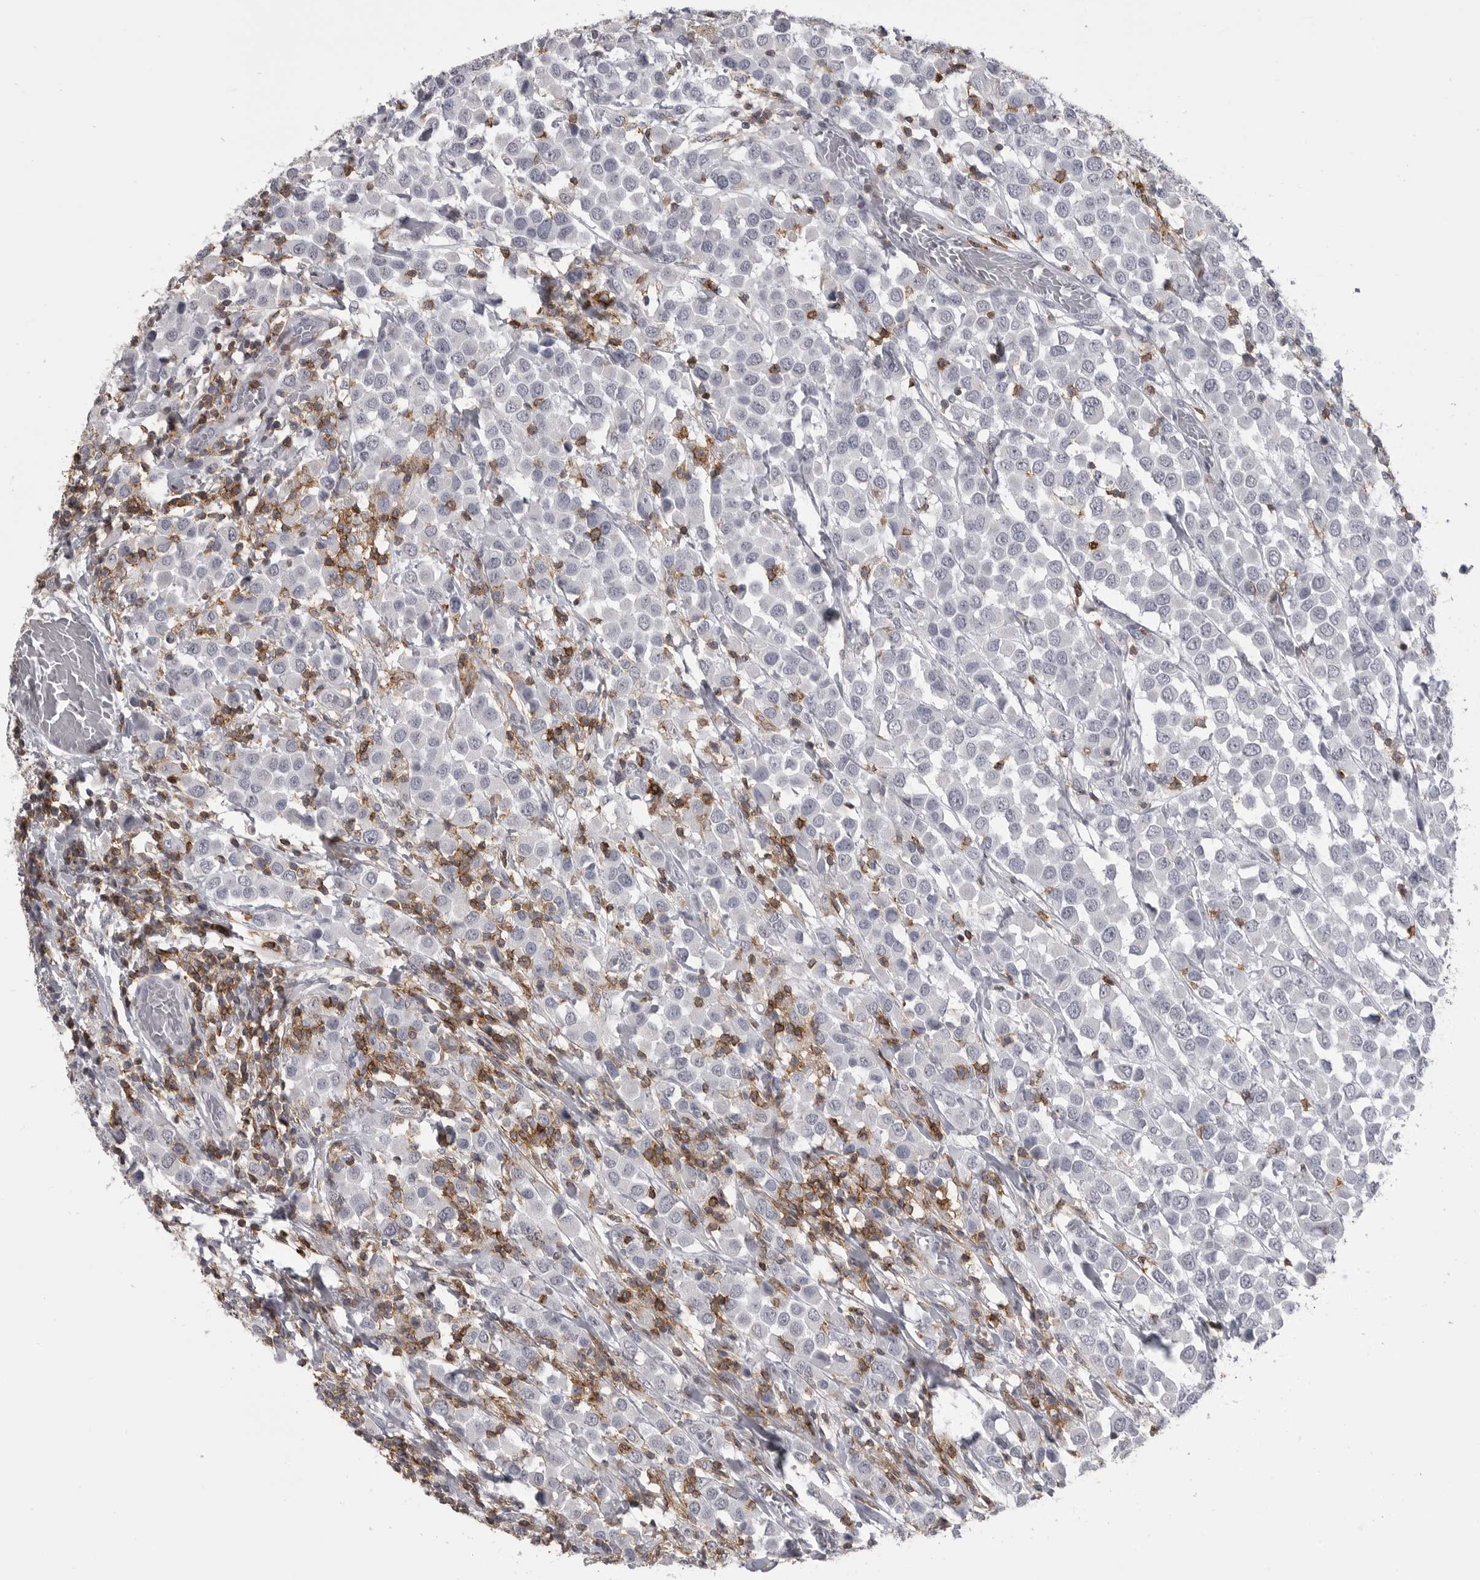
{"staining": {"intensity": "negative", "quantity": "none", "location": "none"}, "tissue": "breast cancer", "cell_type": "Tumor cells", "image_type": "cancer", "snomed": [{"axis": "morphology", "description": "Duct carcinoma"}, {"axis": "topography", "description": "Breast"}], "caption": "Breast infiltrating ductal carcinoma stained for a protein using immunohistochemistry (IHC) shows no staining tumor cells.", "gene": "ITGAL", "patient": {"sex": "female", "age": 61}}